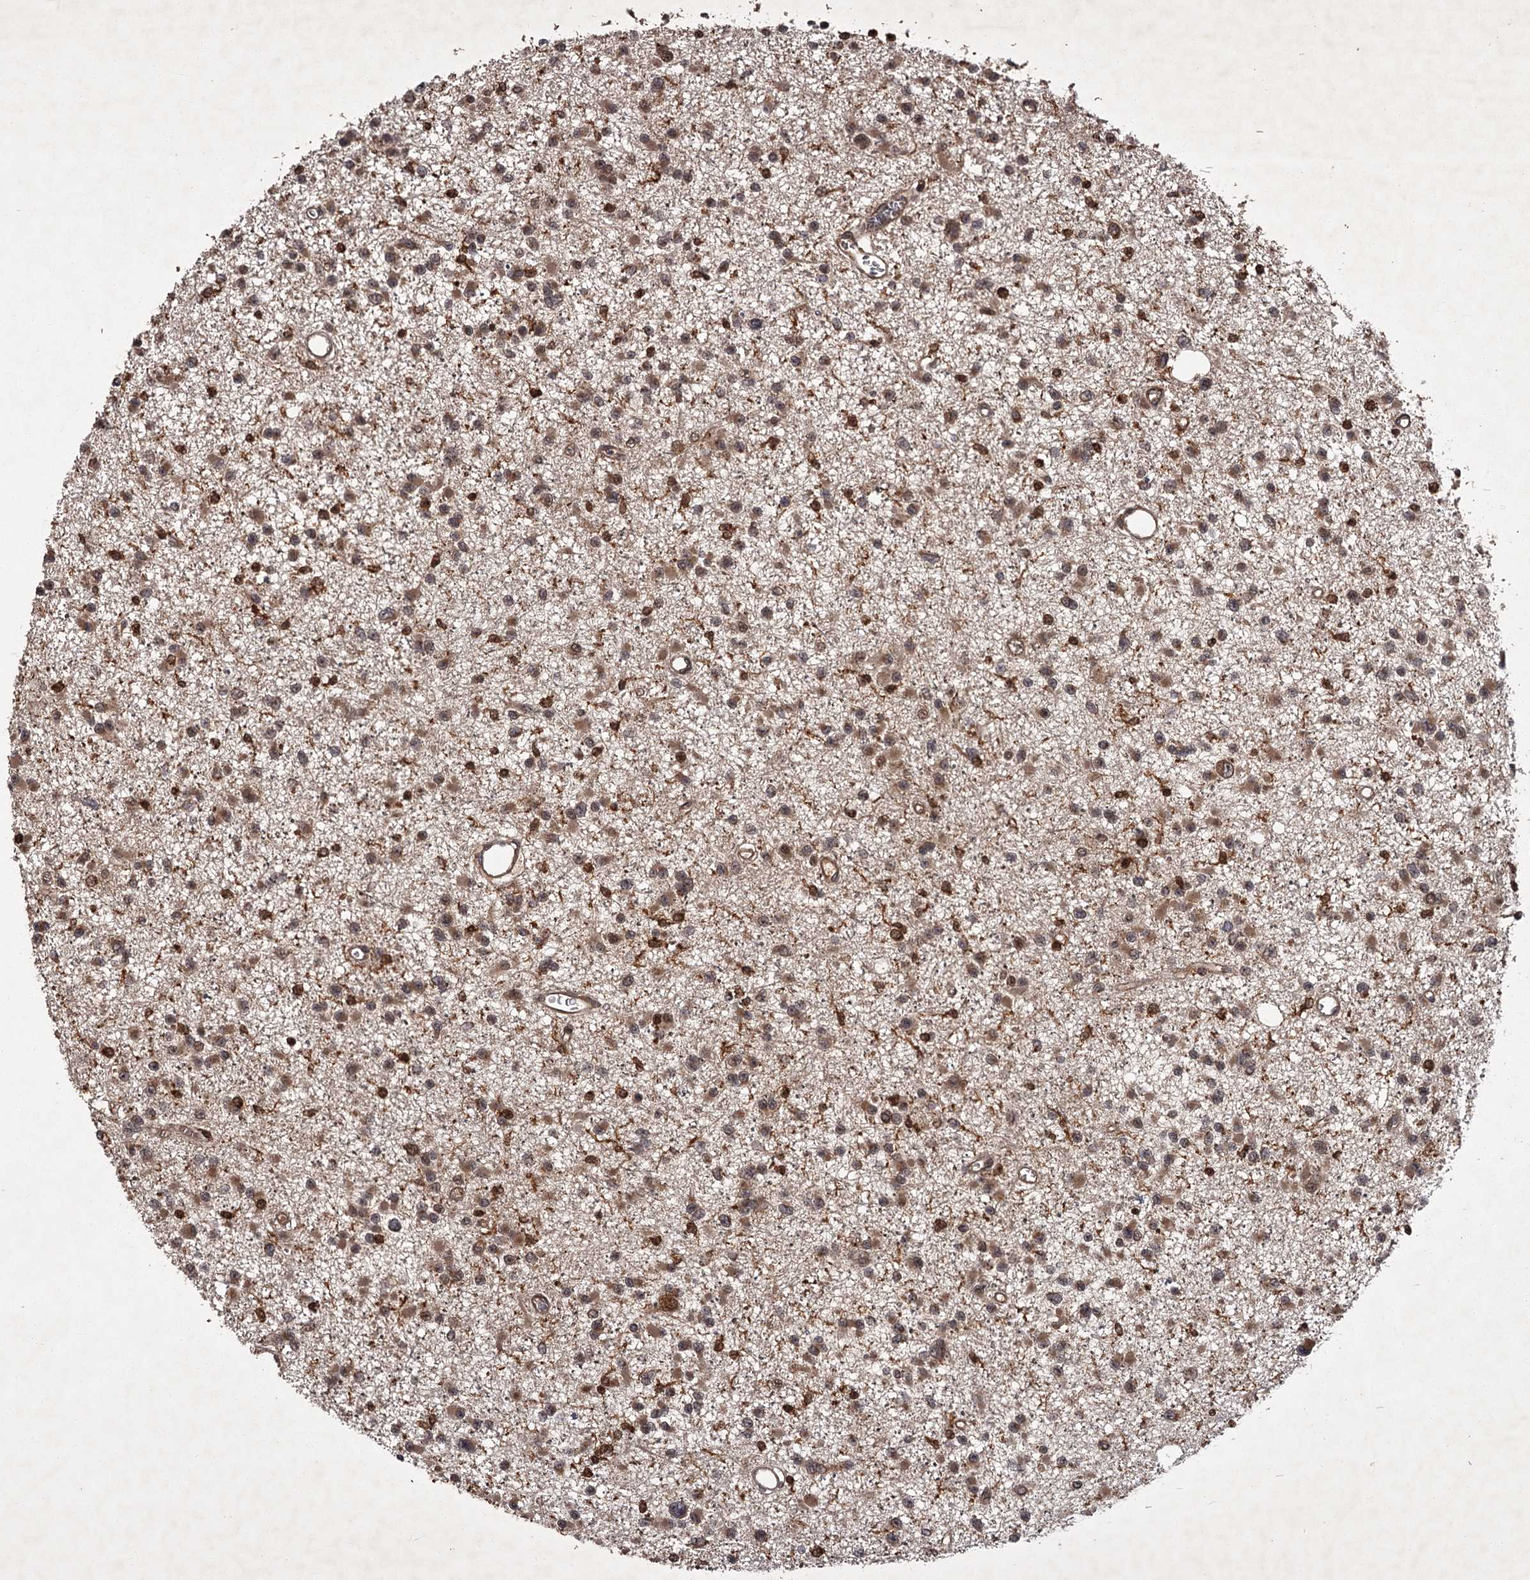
{"staining": {"intensity": "moderate", "quantity": "25%-75%", "location": "cytoplasmic/membranous"}, "tissue": "glioma", "cell_type": "Tumor cells", "image_type": "cancer", "snomed": [{"axis": "morphology", "description": "Glioma, malignant, Low grade"}, {"axis": "topography", "description": "Brain"}], "caption": "A photomicrograph of malignant low-grade glioma stained for a protein demonstrates moderate cytoplasmic/membranous brown staining in tumor cells. Ihc stains the protein in brown and the nuclei are stained blue.", "gene": "TBC1D23", "patient": {"sex": "female", "age": 22}}